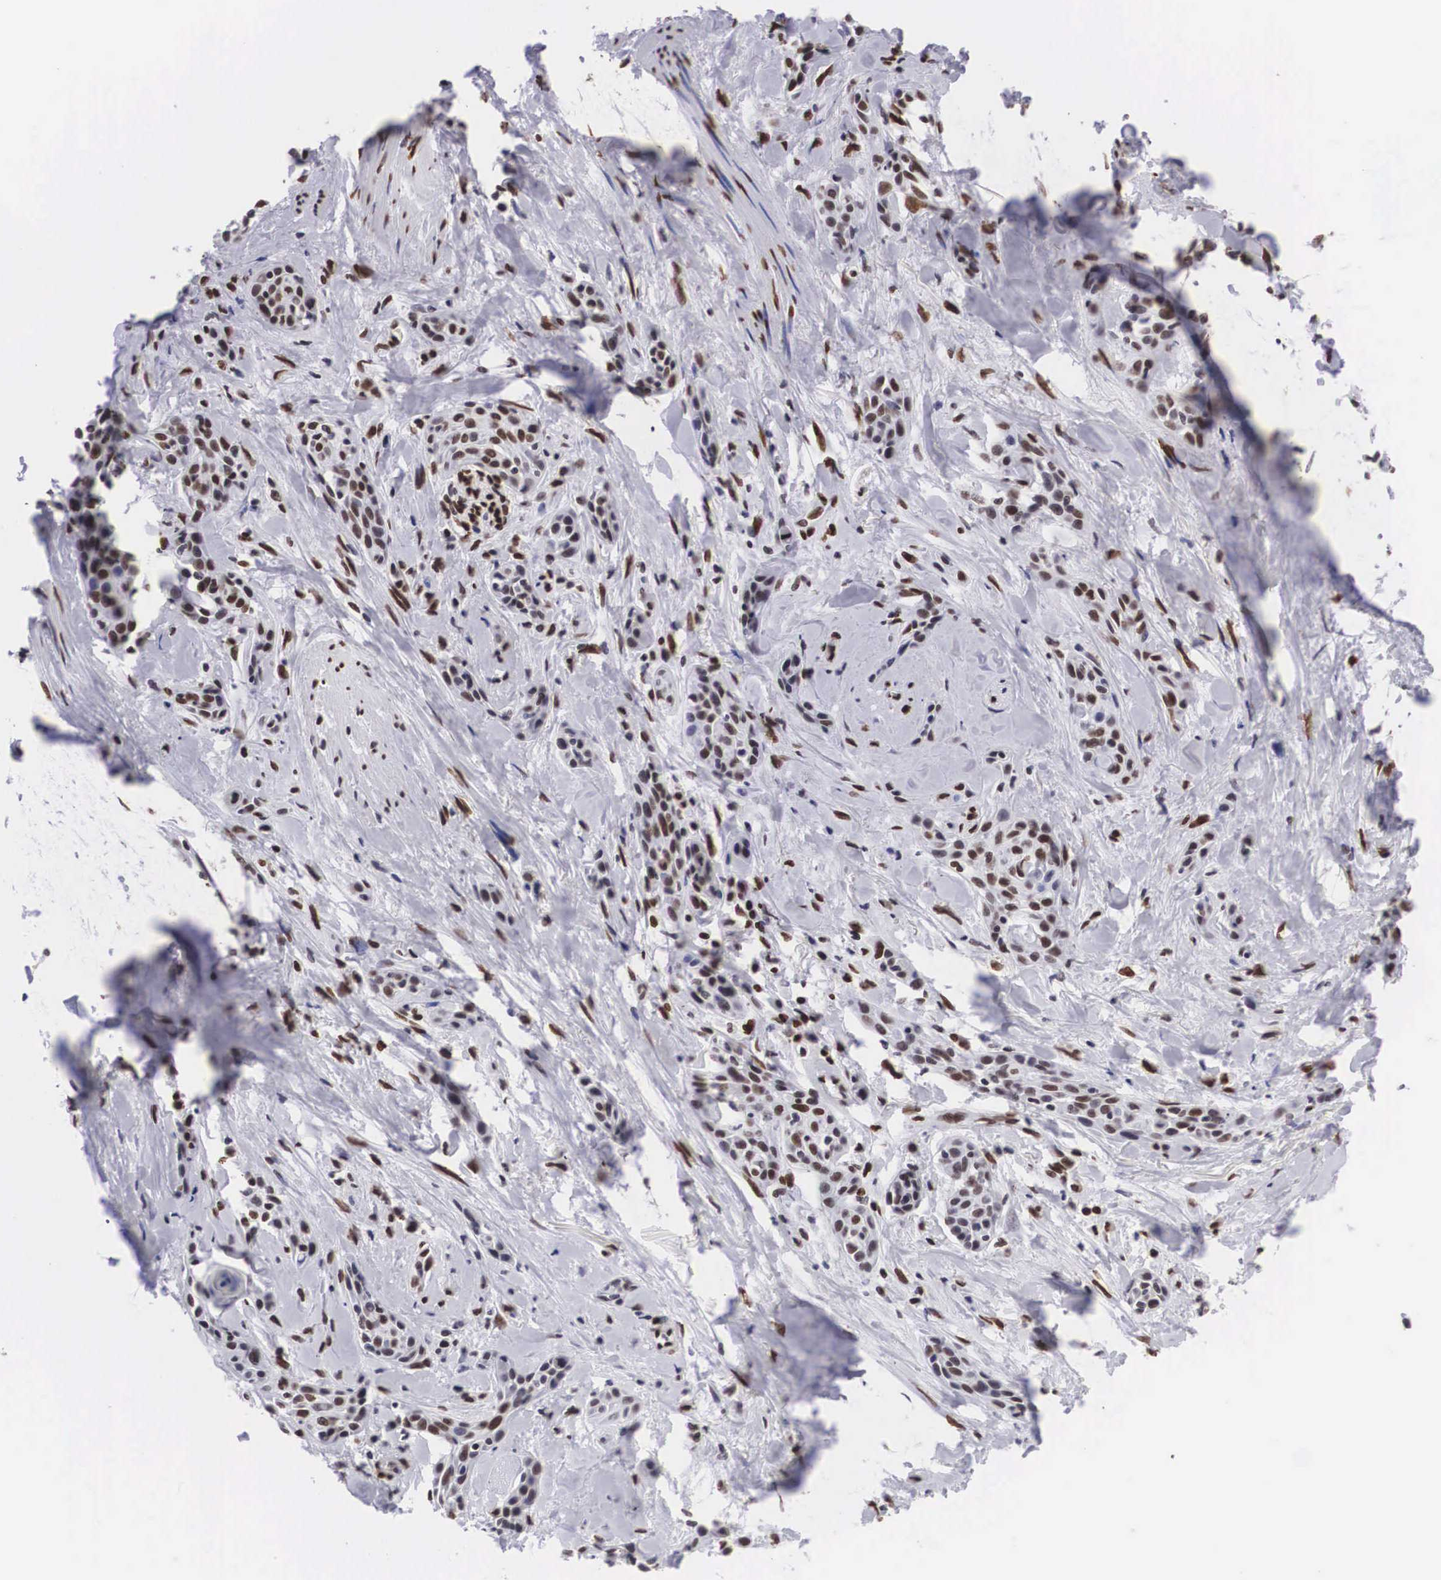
{"staining": {"intensity": "moderate", "quantity": ">75%", "location": "nuclear"}, "tissue": "skin cancer", "cell_type": "Tumor cells", "image_type": "cancer", "snomed": [{"axis": "morphology", "description": "Squamous cell carcinoma, NOS"}, {"axis": "topography", "description": "Skin"}, {"axis": "topography", "description": "Anal"}], "caption": "Protein expression analysis of squamous cell carcinoma (skin) displays moderate nuclear expression in about >75% of tumor cells.", "gene": "MECP2", "patient": {"sex": "male", "age": 64}}